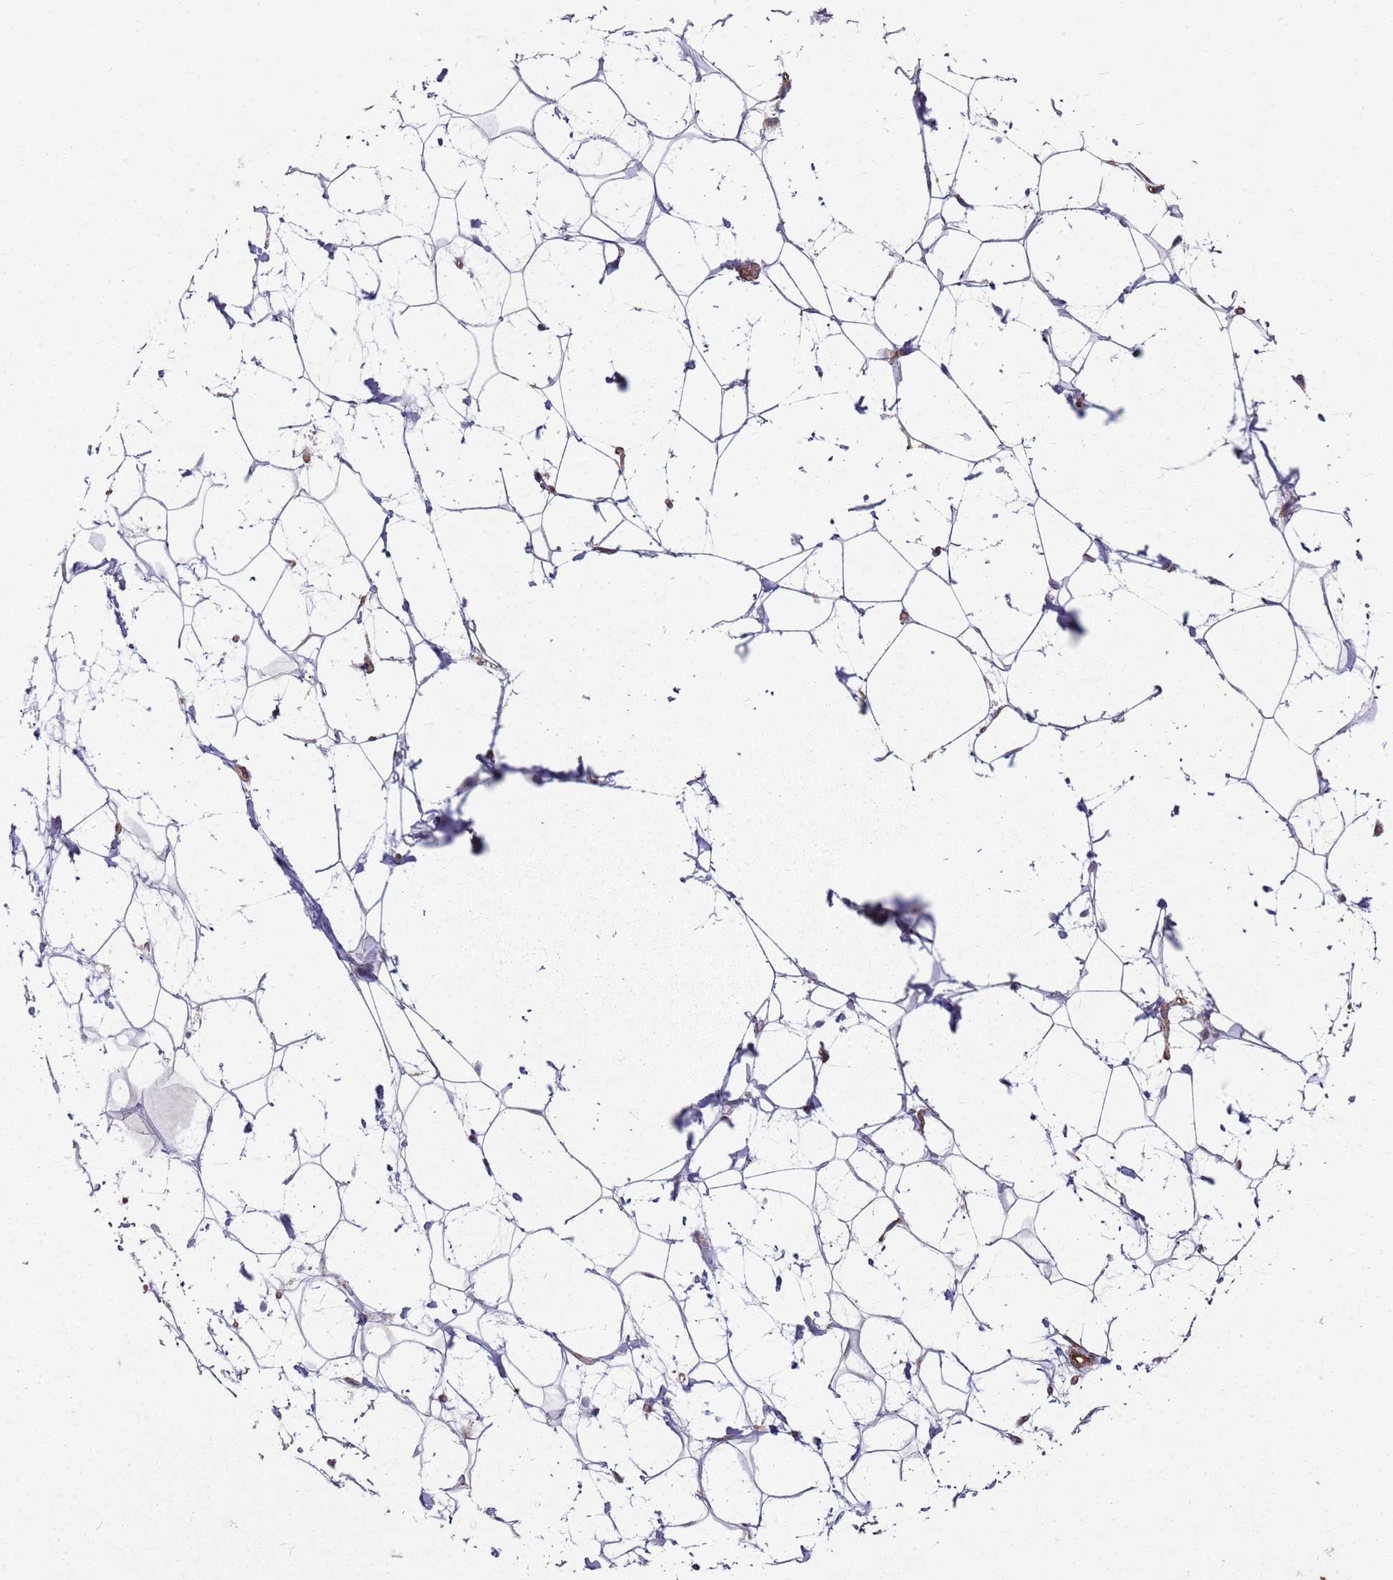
{"staining": {"intensity": "weak", "quantity": "25%-75%", "location": "cytoplasmic/membranous"}, "tissue": "adipose tissue", "cell_type": "Adipocytes", "image_type": "normal", "snomed": [{"axis": "morphology", "description": "Normal tissue, NOS"}, {"axis": "topography", "description": "Breast"}], "caption": "Protein expression analysis of unremarkable adipose tissue displays weak cytoplasmic/membranous expression in approximately 25%-75% of adipocytes. The staining was performed using DAB to visualize the protein expression in brown, while the nuclei were stained in blue with hematoxylin (Magnification: 20x).", "gene": "C2CD4B", "patient": {"sex": "female", "age": 26}}